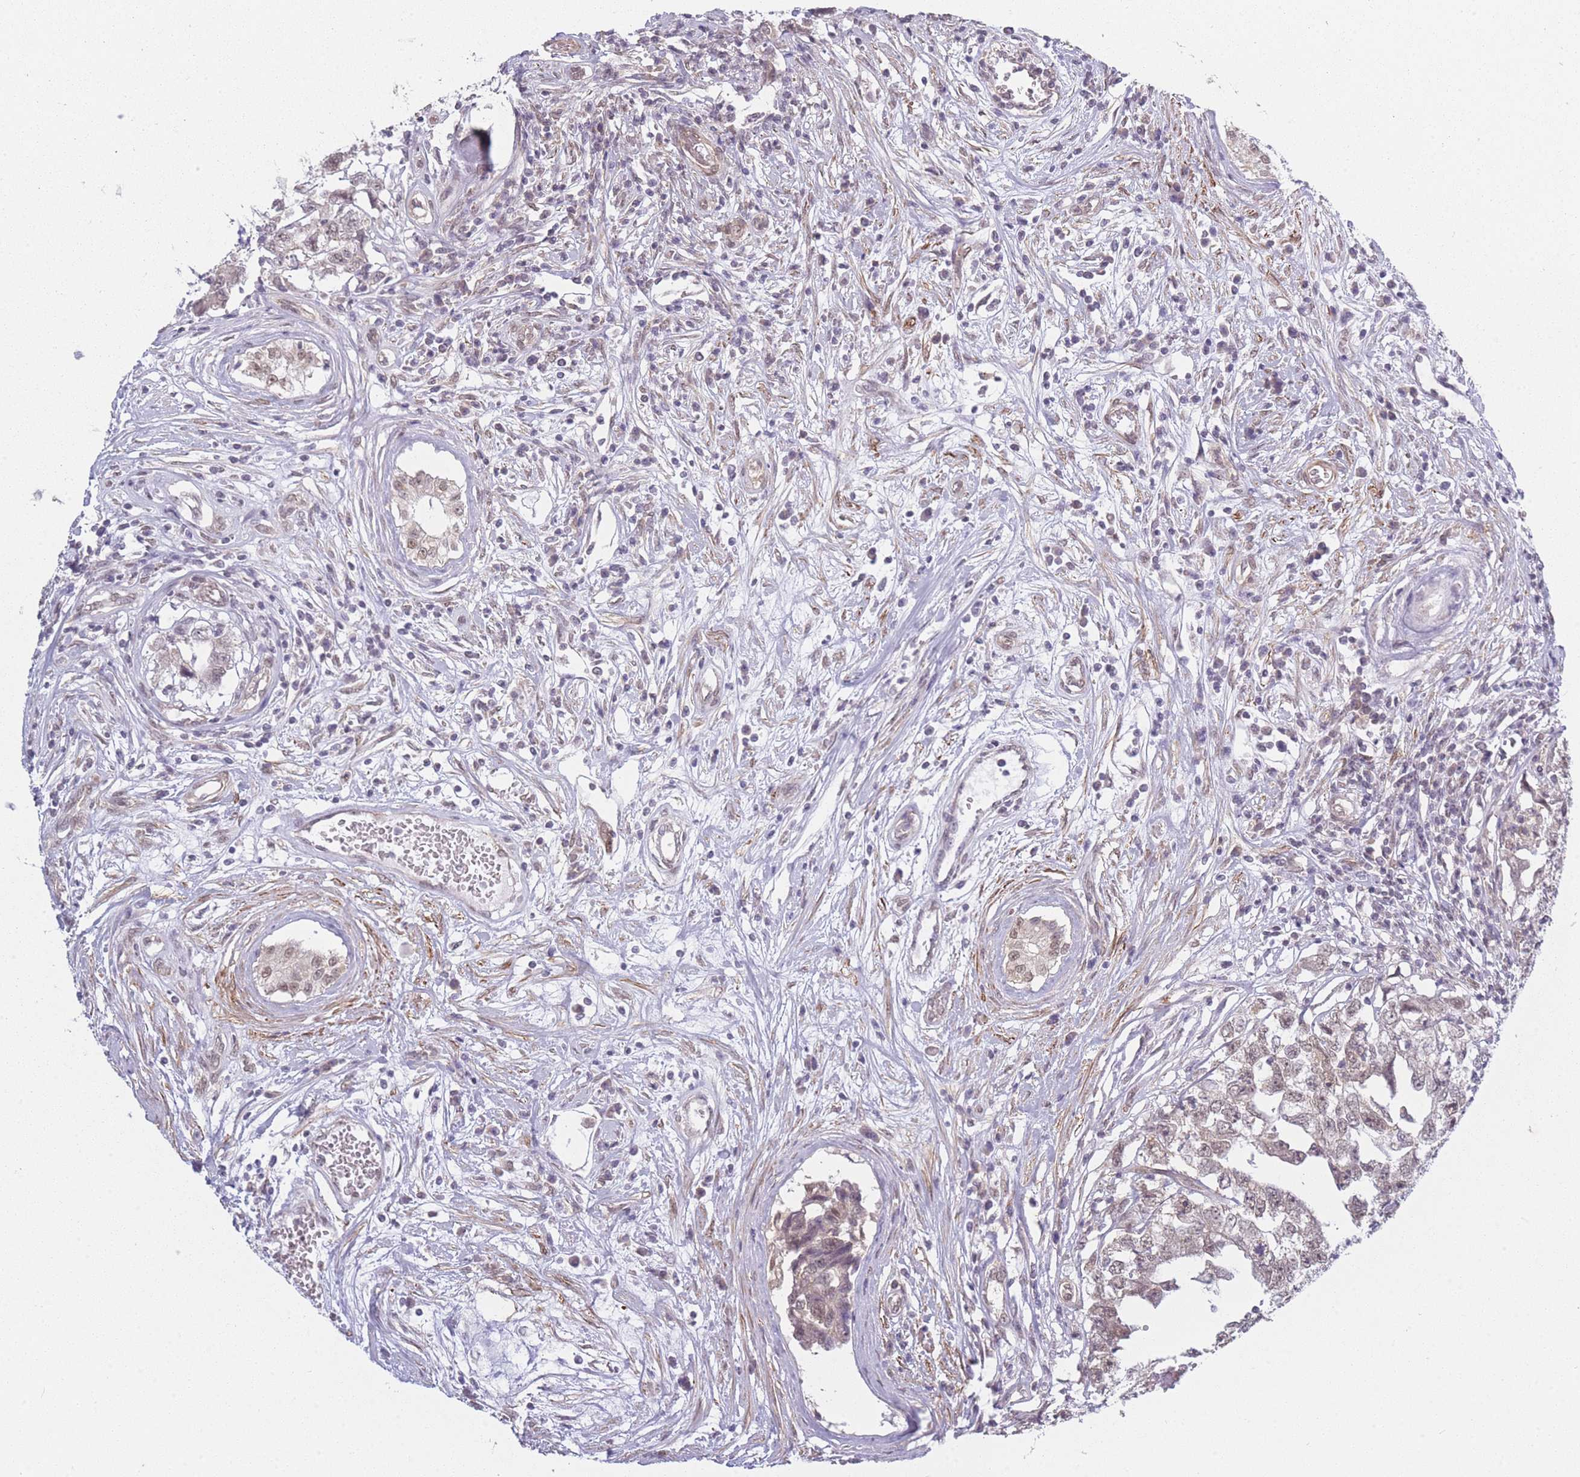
{"staining": {"intensity": "moderate", "quantity": ">75%", "location": "nuclear"}, "tissue": "testis cancer", "cell_type": "Tumor cells", "image_type": "cancer", "snomed": [{"axis": "morphology", "description": "Carcinoma, Embryonal, NOS"}, {"axis": "topography", "description": "Testis"}], "caption": "This image displays immunohistochemistry (IHC) staining of testis embryonal carcinoma, with medium moderate nuclear expression in approximately >75% of tumor cells.", "gene": "SIN3B", "patient": {"sex": "male", "age": 22}}